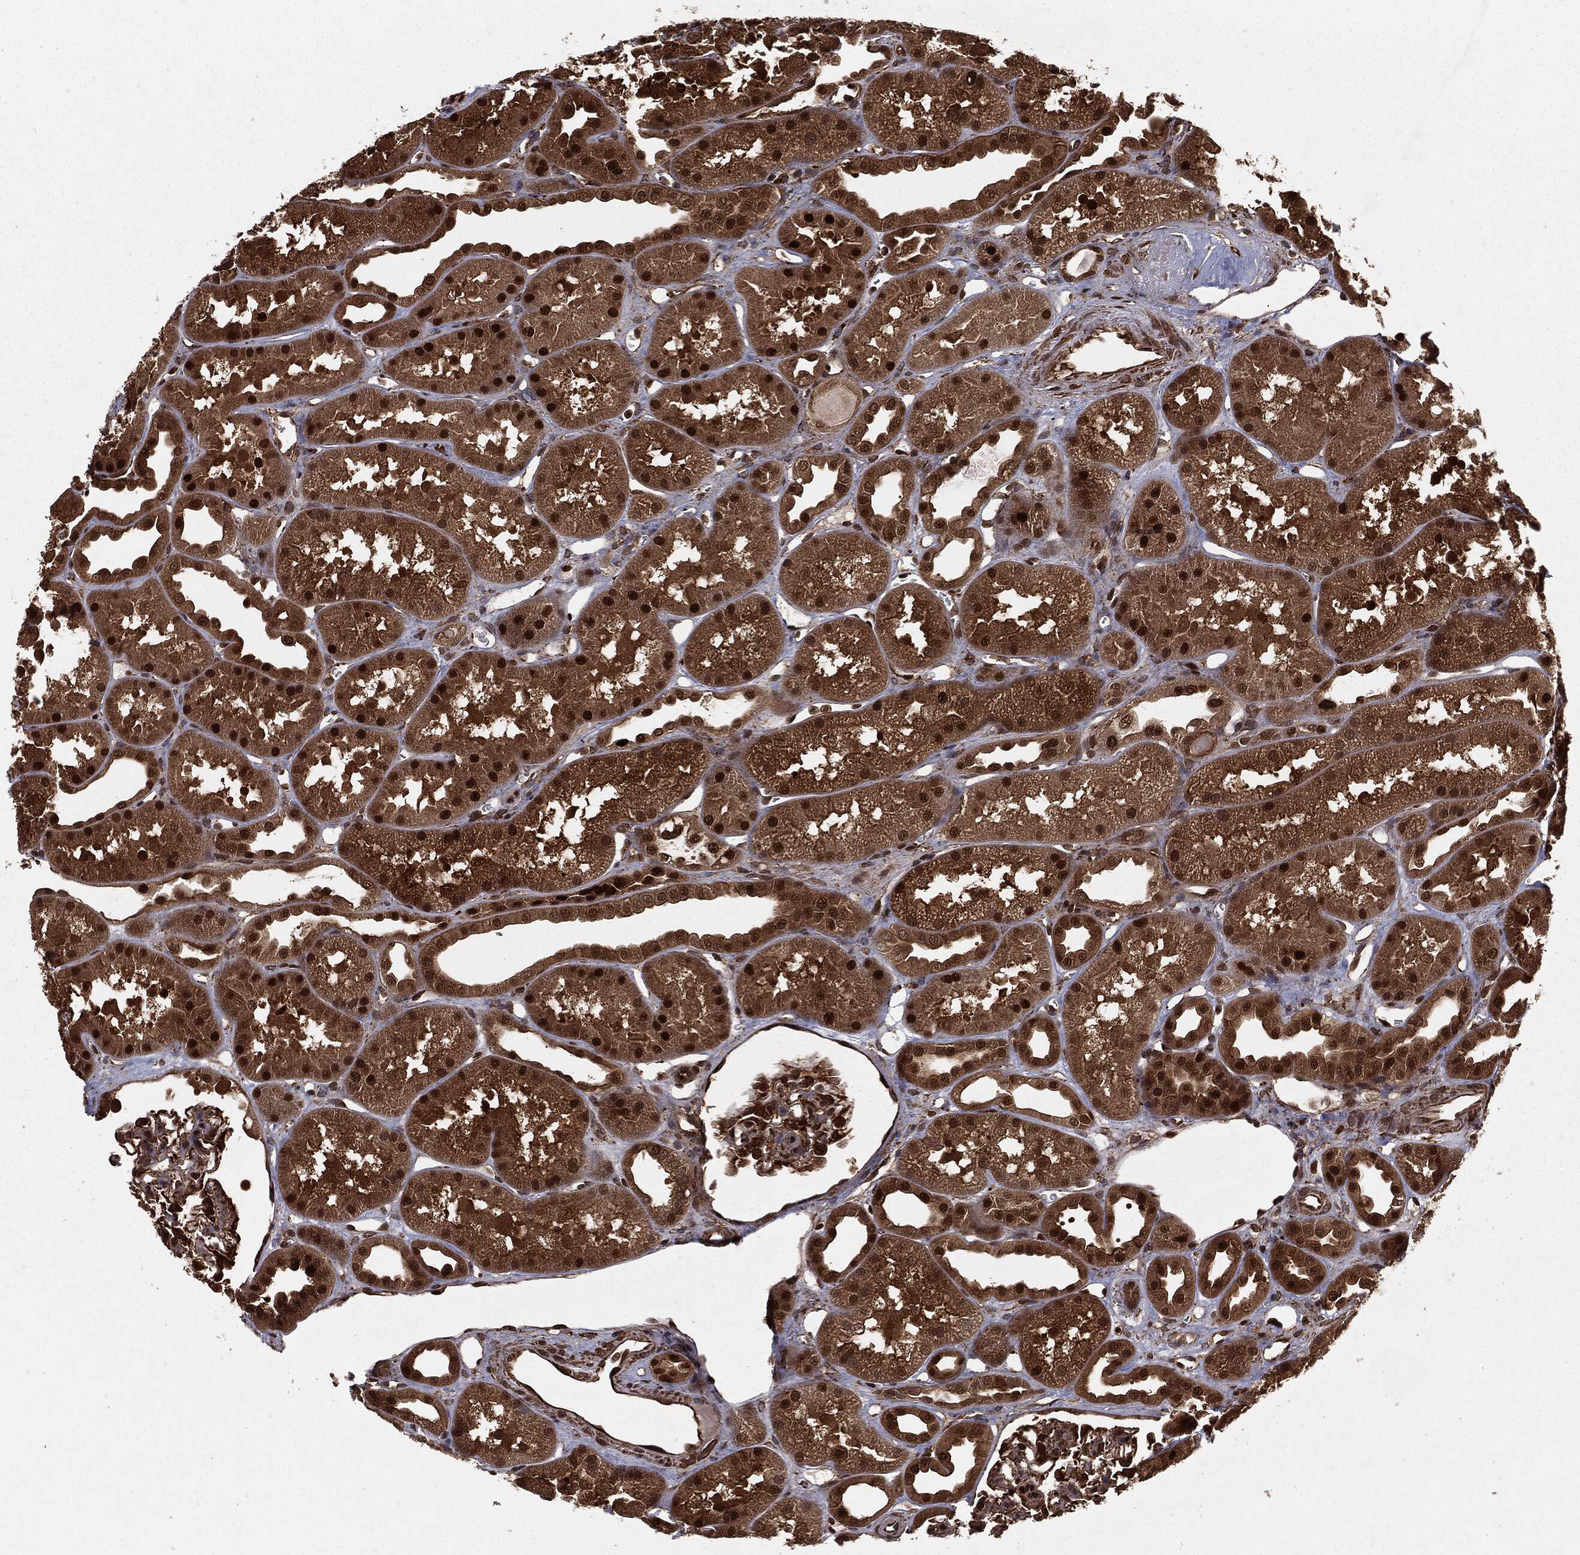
{"staining": {"intensity": "strong", "quantity": "25%-75%", "location": "cytoplasmic/membranous,nuclear"}, "tissue": "kidney", "cell_type": "Cells in glomeruli", "image_type": "normal", "snomed": [{"axis": "morphology", "description": "Normal tissue, NOS"}, {"axis": "topography", "description": "Kidney"}], "caption": "Strong cytoplasmic/membranous,nuclear expression for a protein is present in approximately 25%-75% of cells in glomeruli of benign kidney using IHC.", "gene": "RANBP9", "patient": {"sex": "male", "age": 61}}